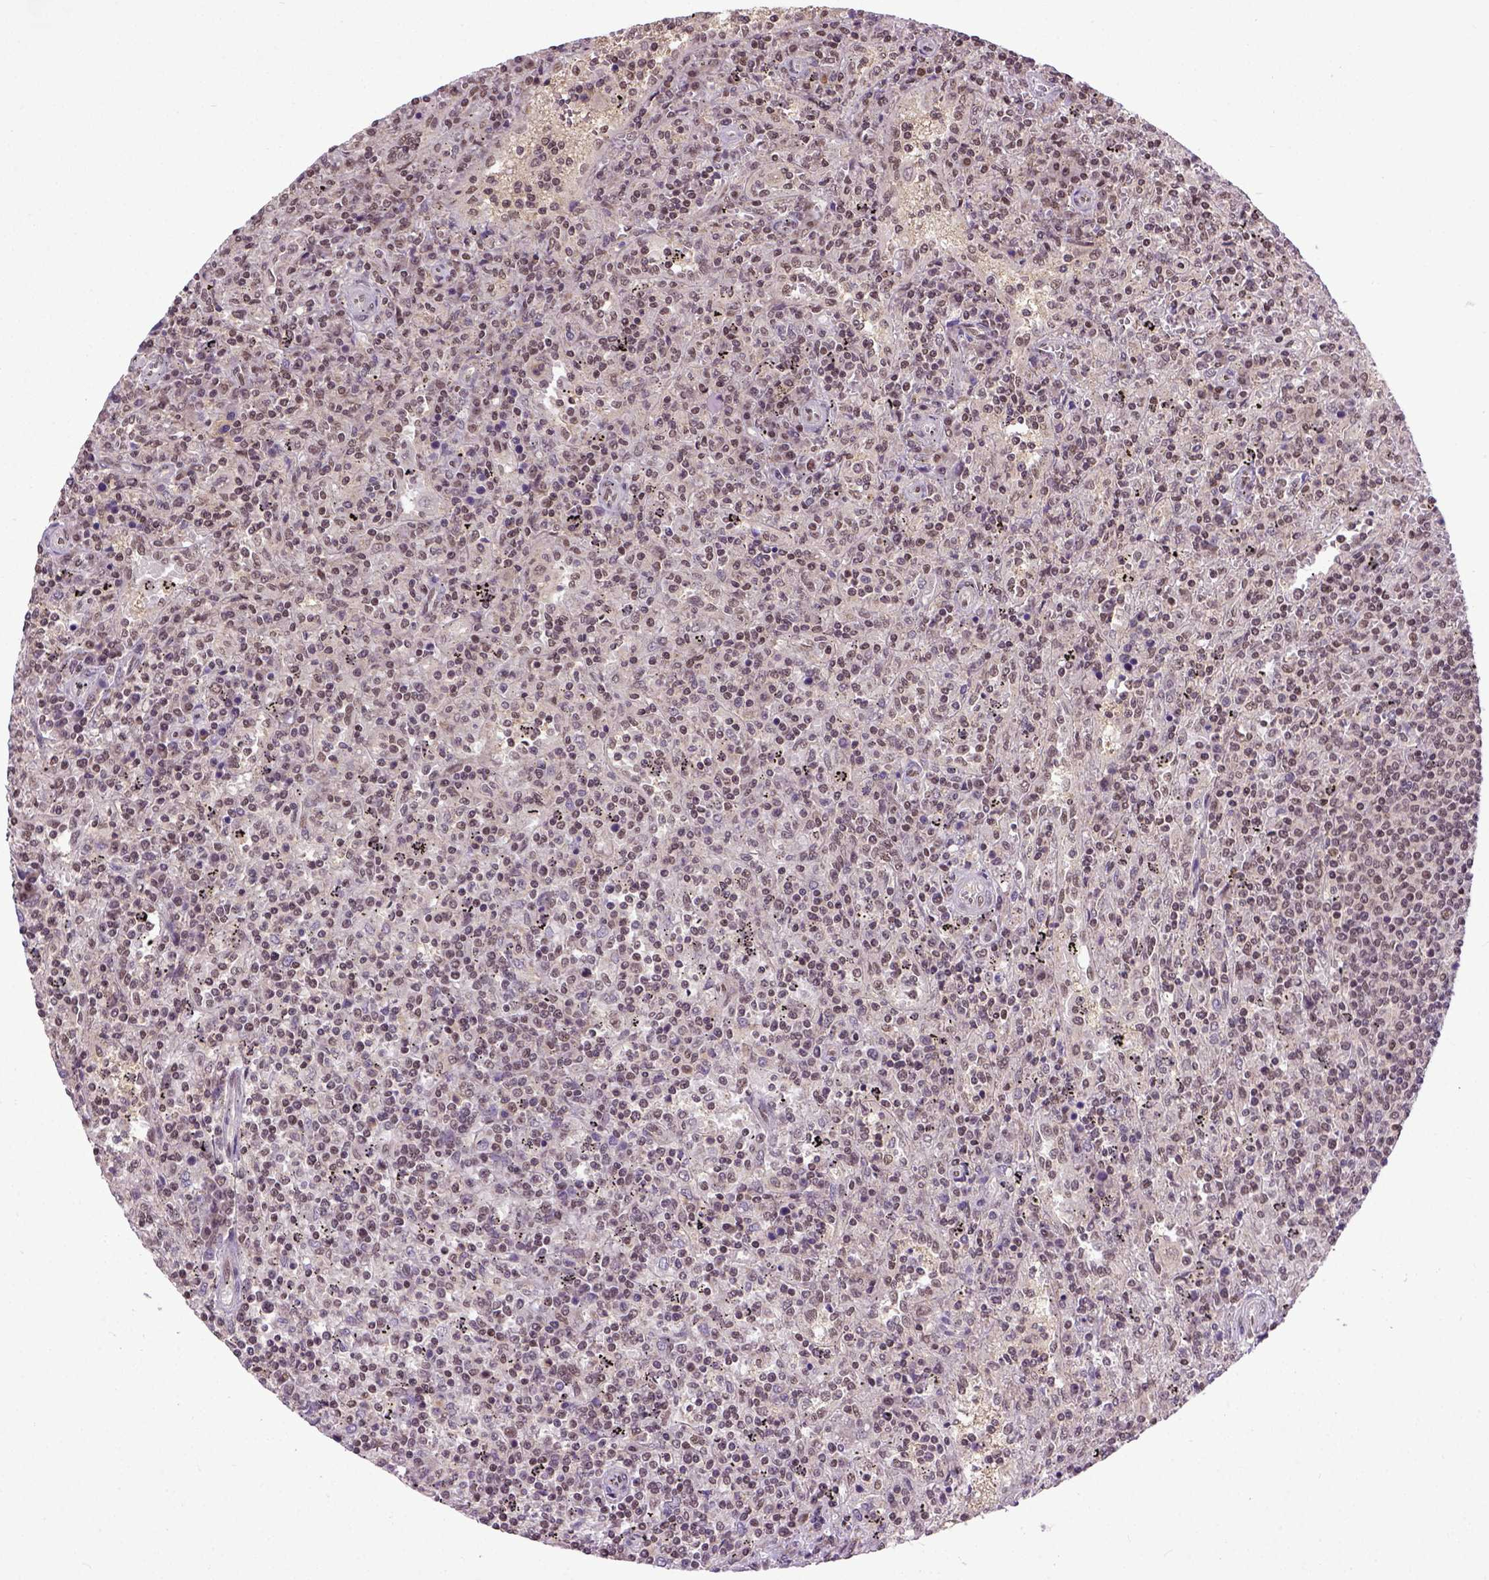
{"staining": {"intensity": "moderate", "quantity": ">75%", "location": "nuclear"}, "tissue": "lymphoma", "cell_type": "Tumor cells", "image_type": "cancer", "snomed": [{"axis": "morphology", "description": "Malignant lymphoma, non-Hodgkin's type, Low grade"}, {"axis": "topography", "description": "Spleen"}], "caption": "Immunohistochemistry micrograph of lymphoma stained for a protein (brown), which shows medium levels of moderate nuclear positivity in about >75% of tumor cells.", "gene": "UBA3", "patient": {"sex": "male", "age": 62}}